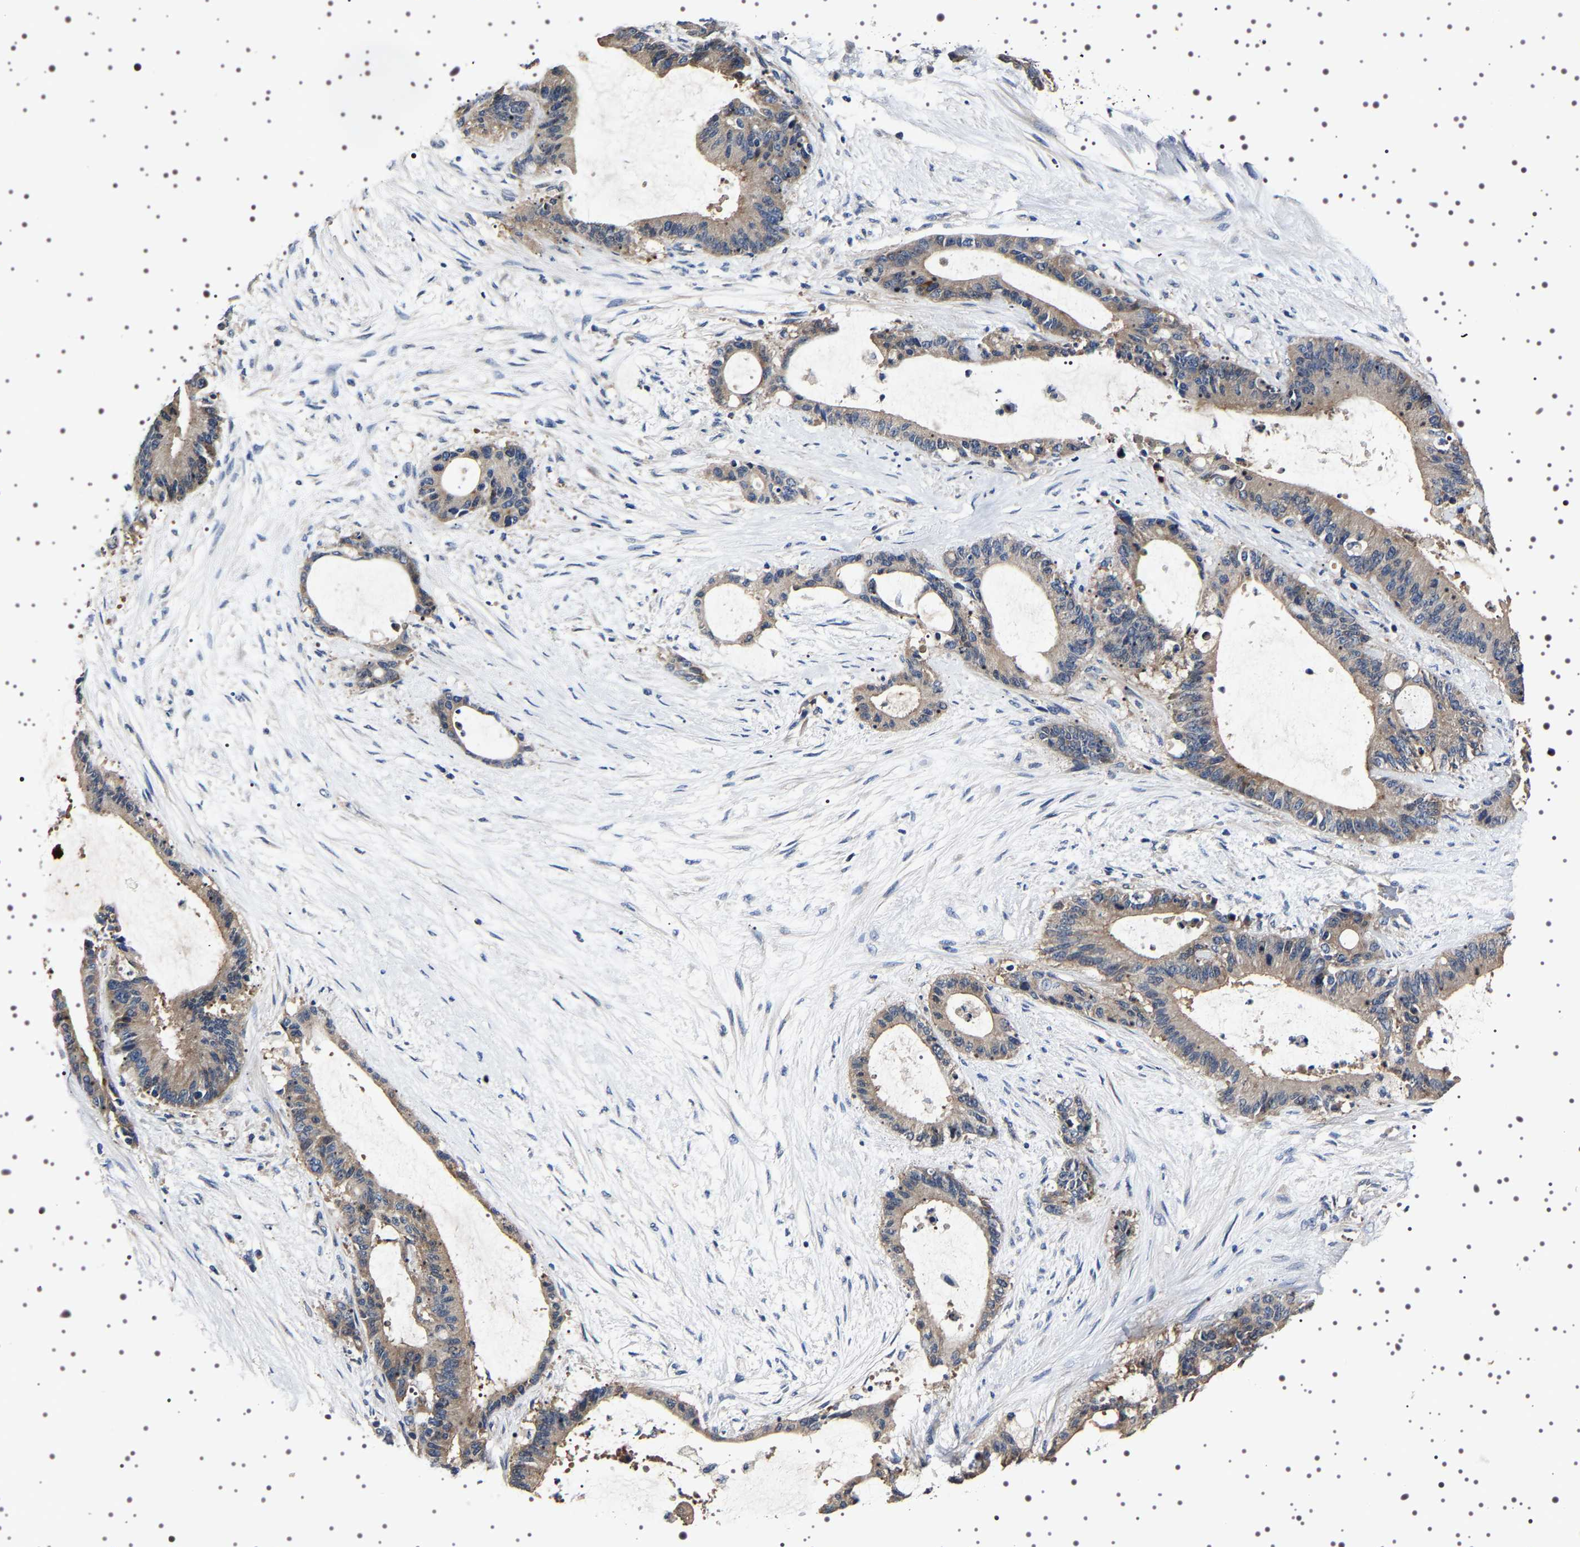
{"staining": {"intensity": "moderate", "quantity": ">75%", "location": "cytoplasmic/membranous"}, "tissue": "liver cancer", "cell_type": "Tumor cells", "image_type": "cancer", "snomed": [{"axis": "morphology", "description": "Cholangiocarcinoma"}, {"axis": "topography", "description": "Liver"}], "caption": "Liver cholangiocarcinoma stained for a protein (brown) shows moderate cytoplasmic/membranous positive positivity in approximately >75% of tumor cells.", "gene": "TARBP1", "patient": {"sex": "female", "age": 73}}